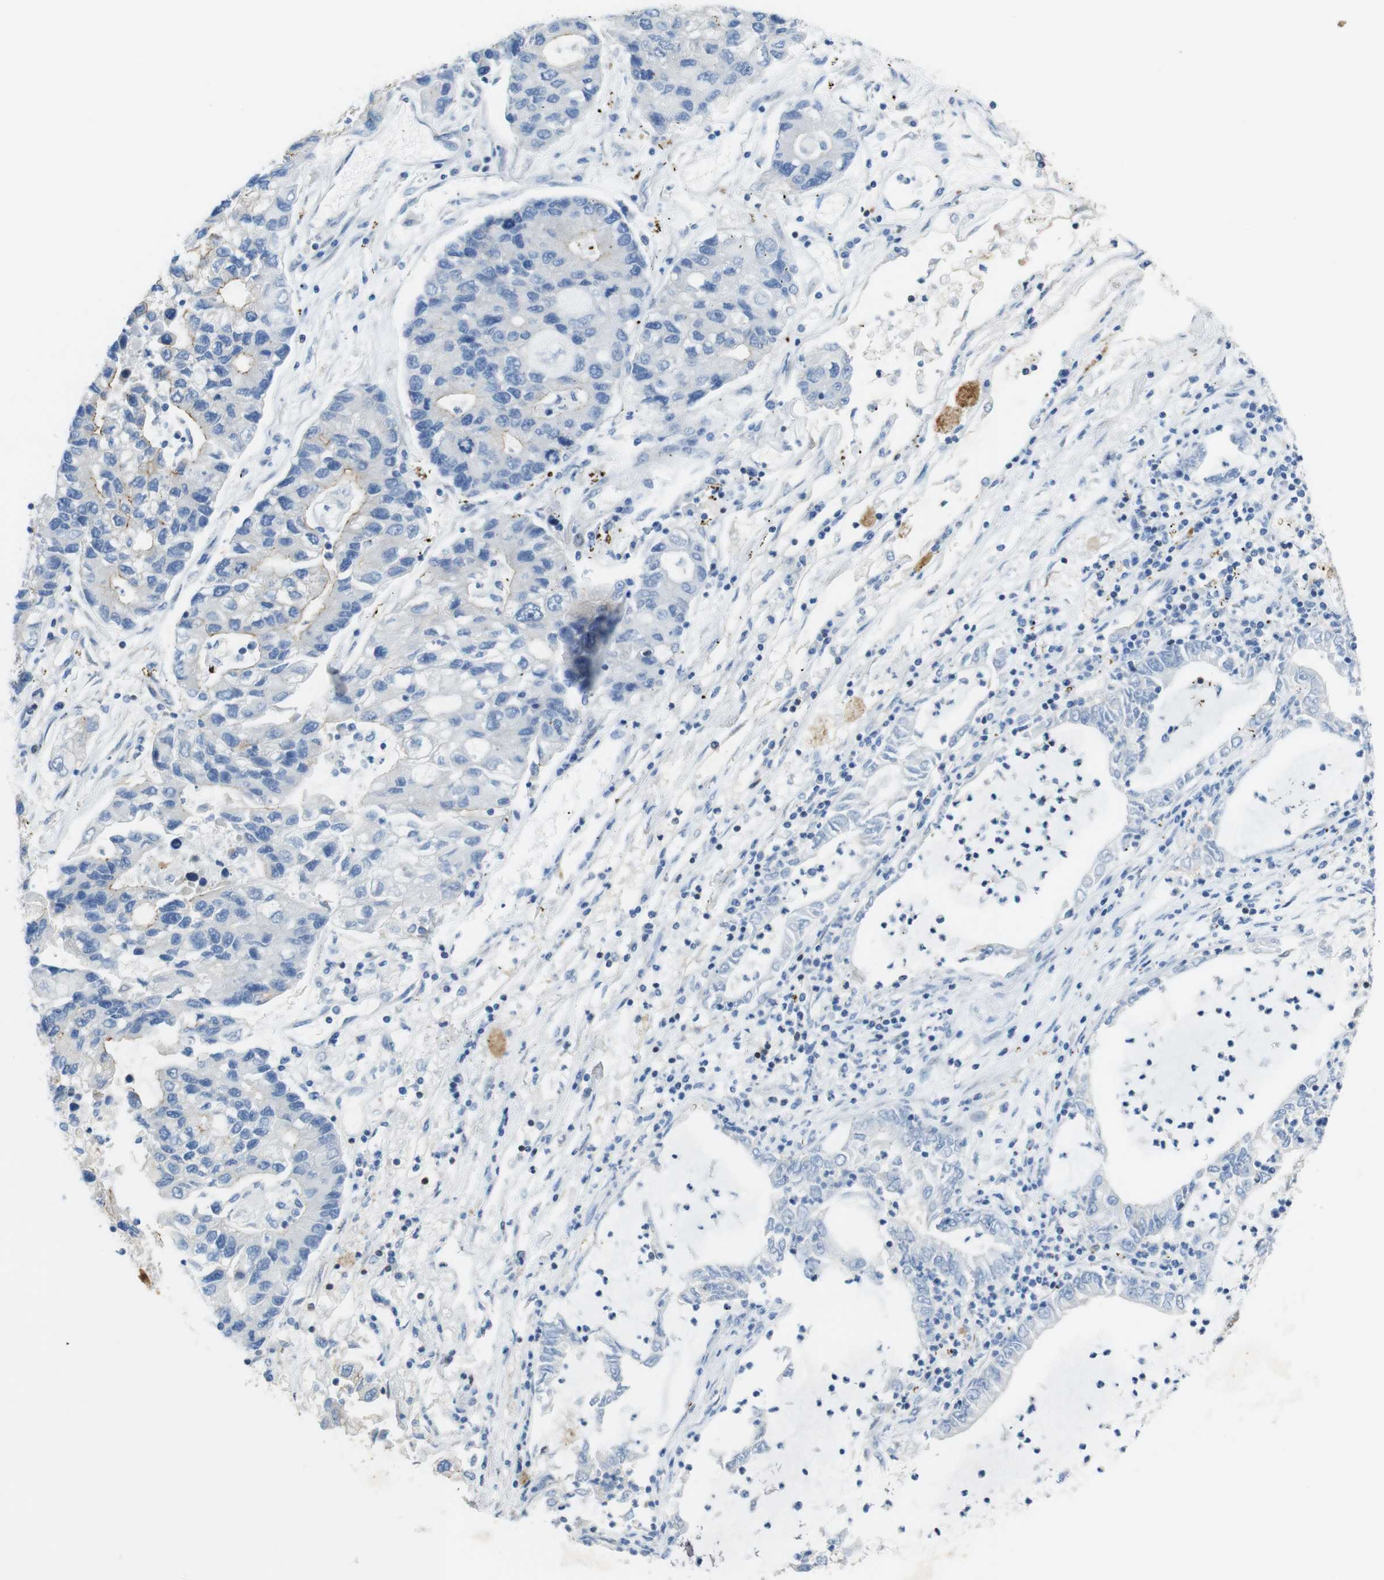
{"staining": {"intensity": "weak", "quantity": "<25%", "location": "cytoplasmic/membranous"}, "tissue": "lung cancer", "cell_type": "Tumor cells", "image_type": "cancer", "snomed": [{"axis": "morphology", "description": "Adenocarcinoma, NOS"}, {"axis": "topography", "description": "Lung"}], "caption": "Immunohistochemistry image of neoplastic tissue: human lung adenocarcinoma stained with DAB shows no significant protein staining in tumor cells. Brightfield microscopy of IHC stained with DAB (brown) and hematoxylin (blue), captured at high magnification.", "gene": "TJP3", "patient": {"sex": "female", "age": 51}}